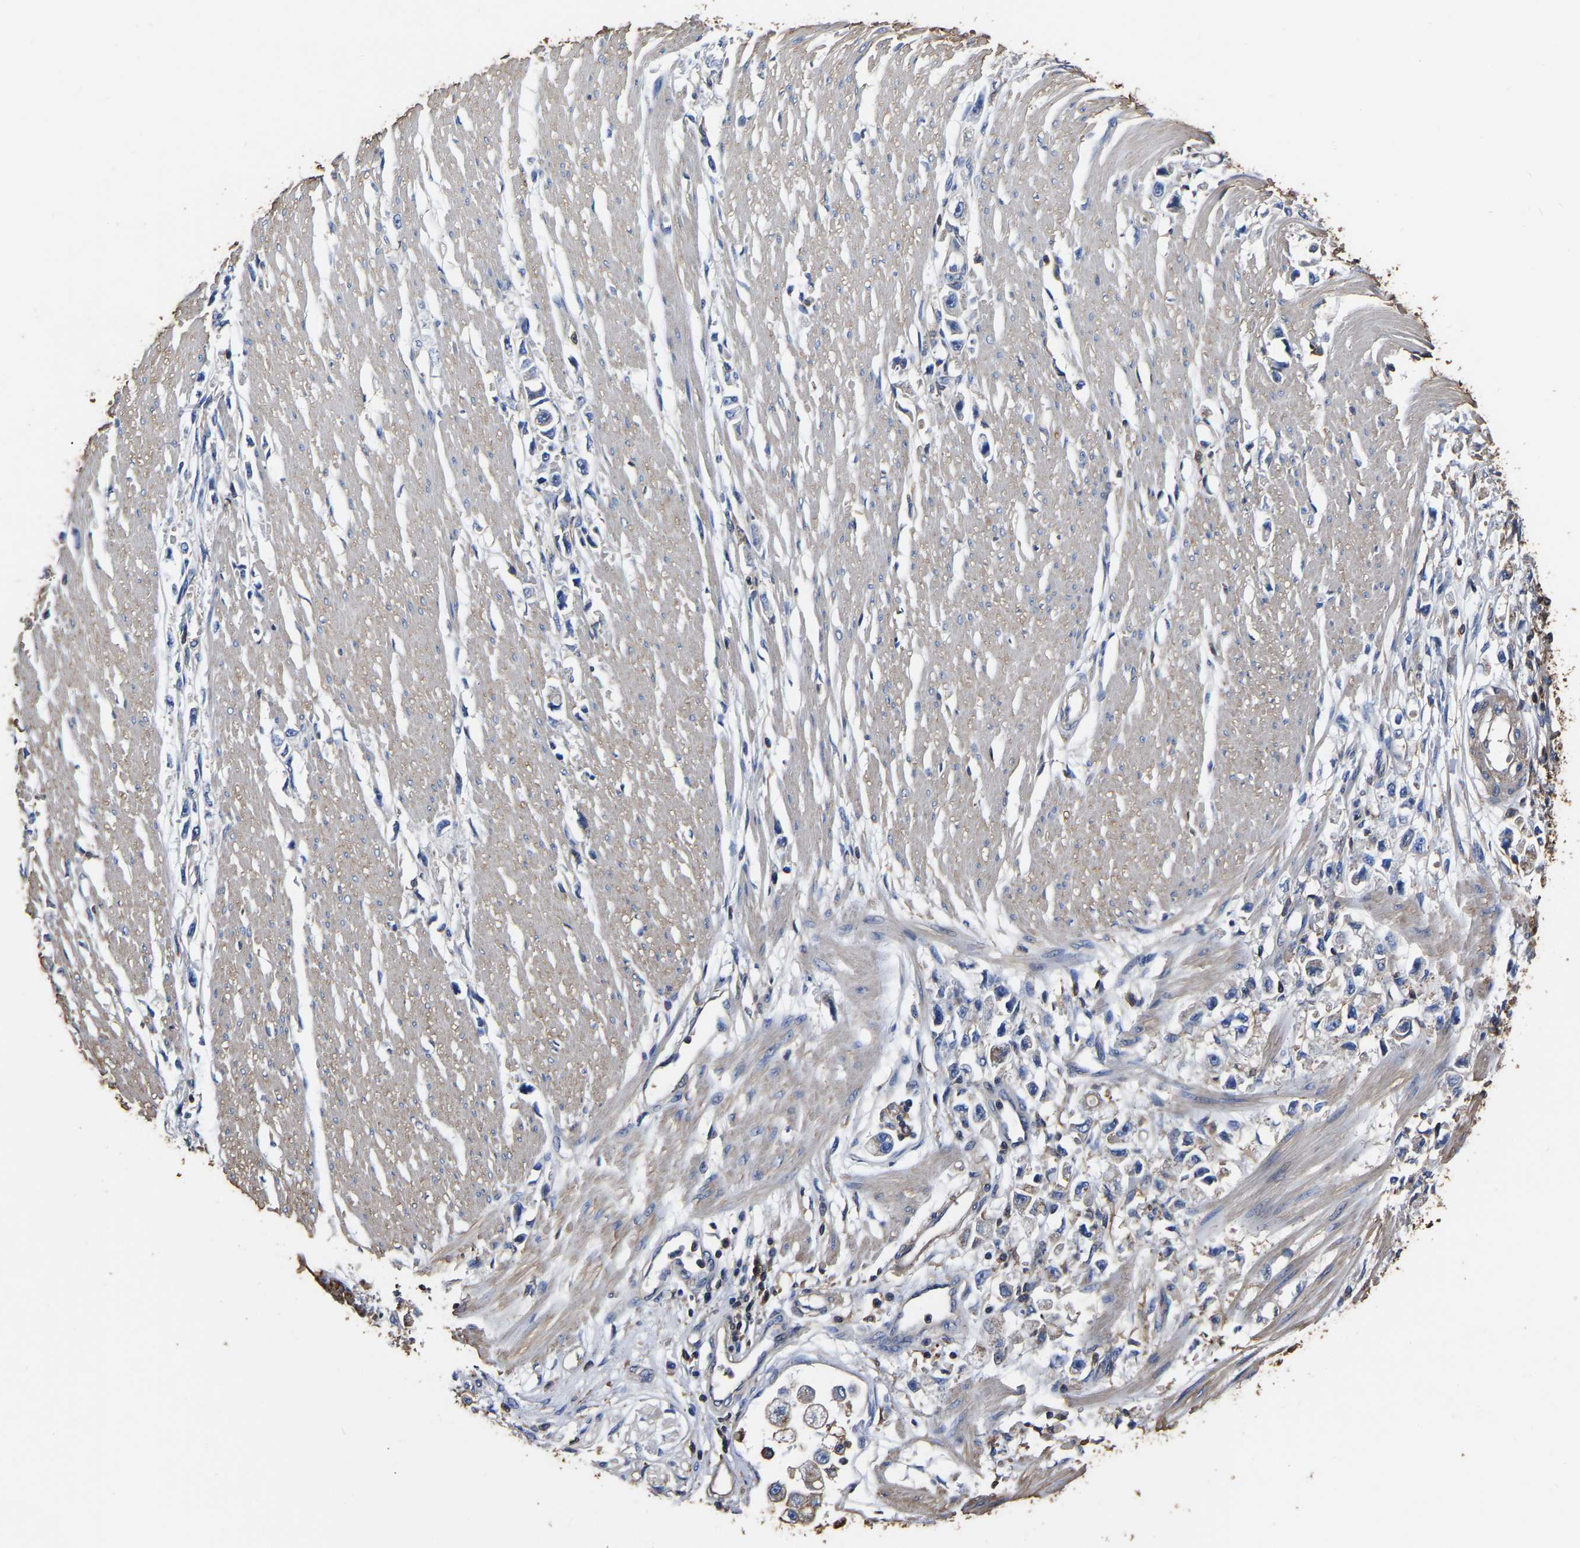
{"staining": {"intensity": "negative", "quantity": "none", "location": "none"}, "tissue": "stomach cancer", "cell_type": "Tumor cells", "image_type": "cancer", "snomed": [{"axis": "morphology", "description": "Adenocarcinoma, NOS"}, {"axis": "topography", "description": "Stomach"}], "caption": "This is a micrograph of immunohistochemistry (IHC) staining of stomach cancer, which shows no positivity in tumor cells. (DAB IHC, high magnification).", "gene": "ARMT1", "patient": {"sex": "female", "age": 59}}